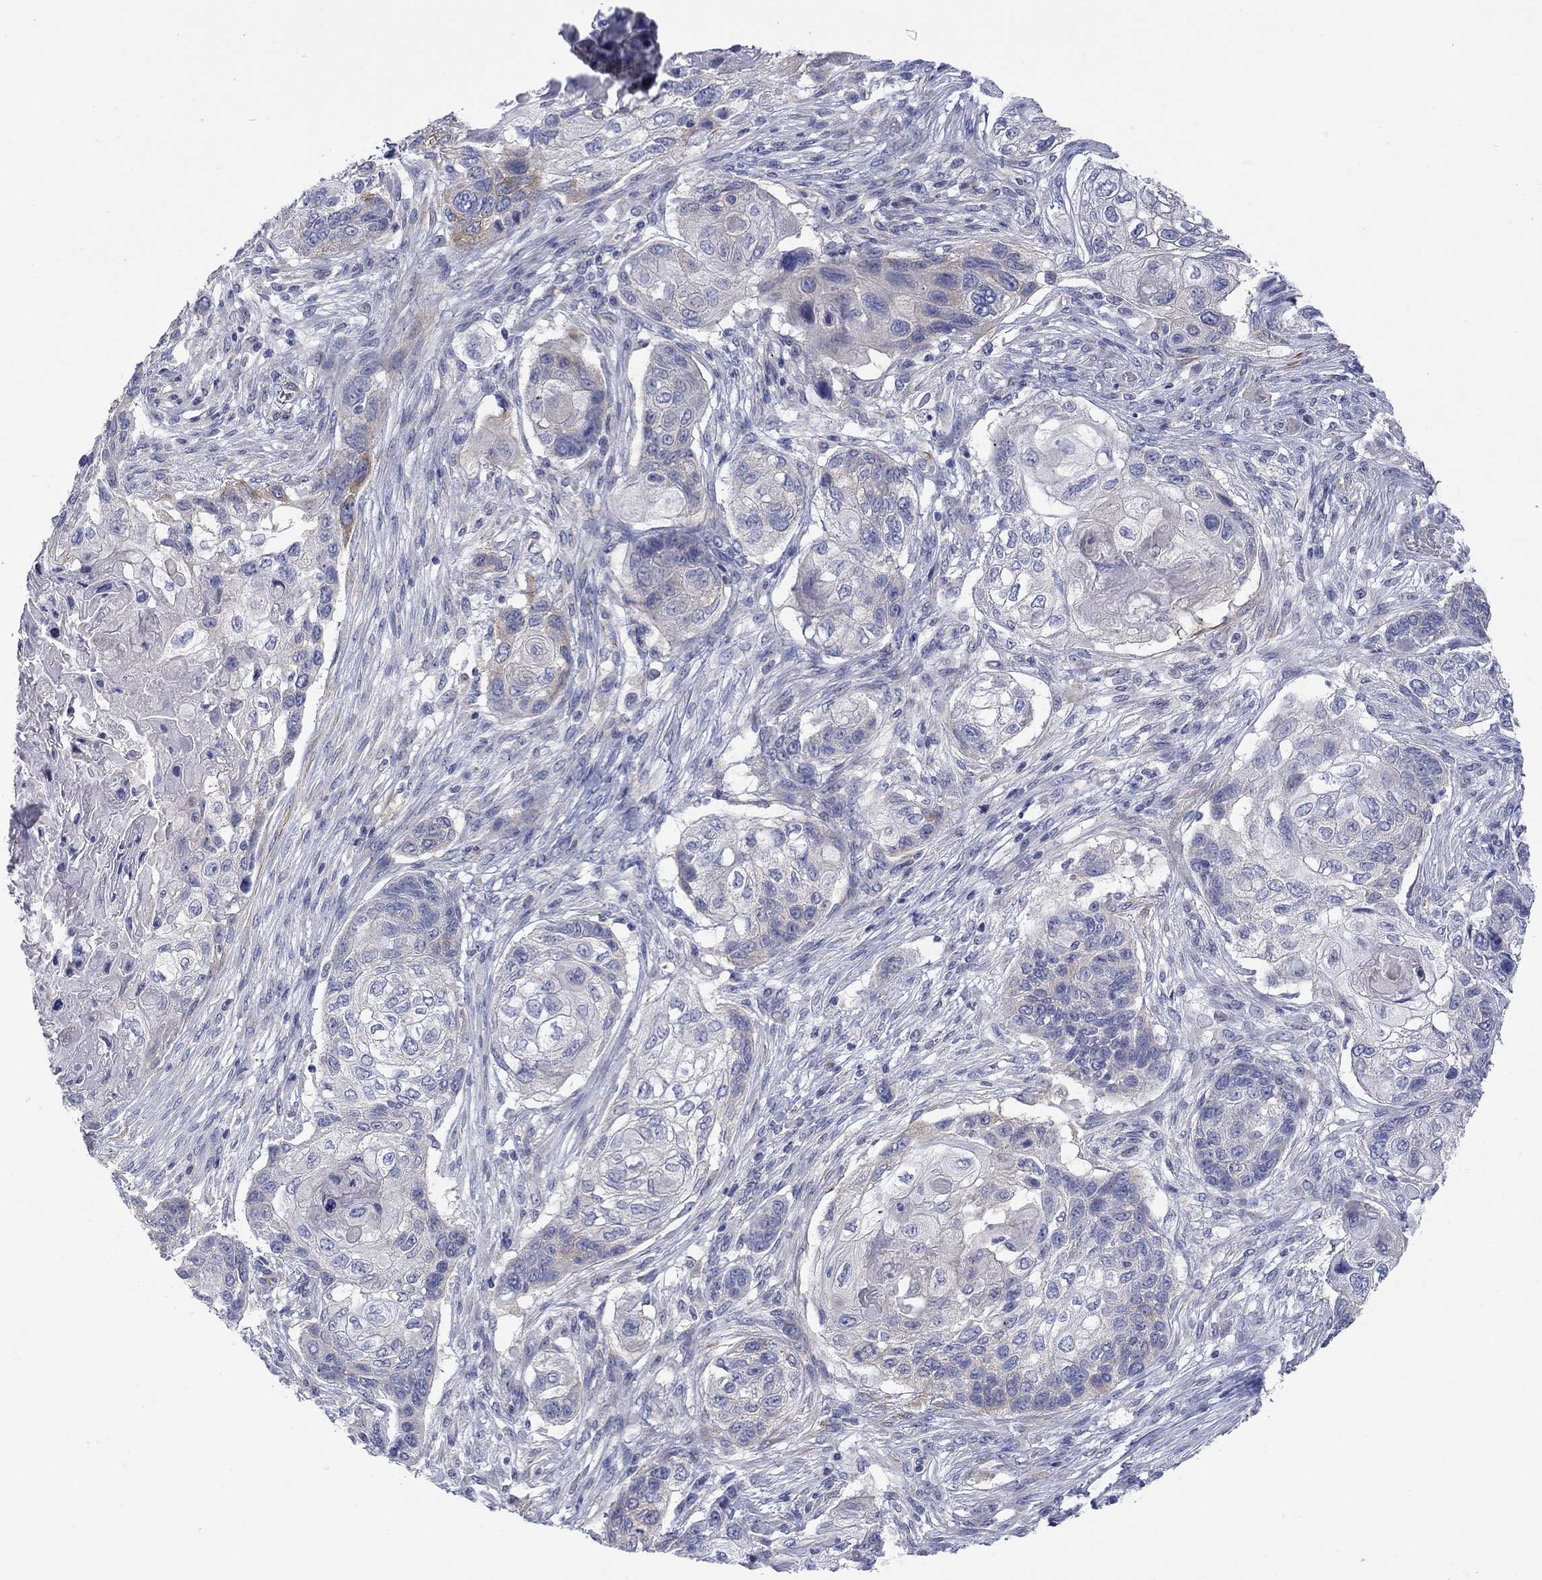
{"staining": {"intensity": "negative", "quantity": "none", "location": "none"}, "tissue": "lung cancer", "cell_type": "Tumor cells", "image_type": "cancer", "snomed": [{"axis": "morphology", "description": "Normal tissue, NOS"}, {"axis": "morphology", "description": "Squamous cell carcinoma, NOS"}, {"axis": "topography", "description": "Bronchus"}, {"axis": "topography", "description": "Lung"}], "caption": "Immunohistochemical staining of human lung cancer (squamous cell carcinoma) shows no significant positivity in tumor cells.", "gene": "PTPRZ1", "patient": {"sex": "male", "age": 69}}